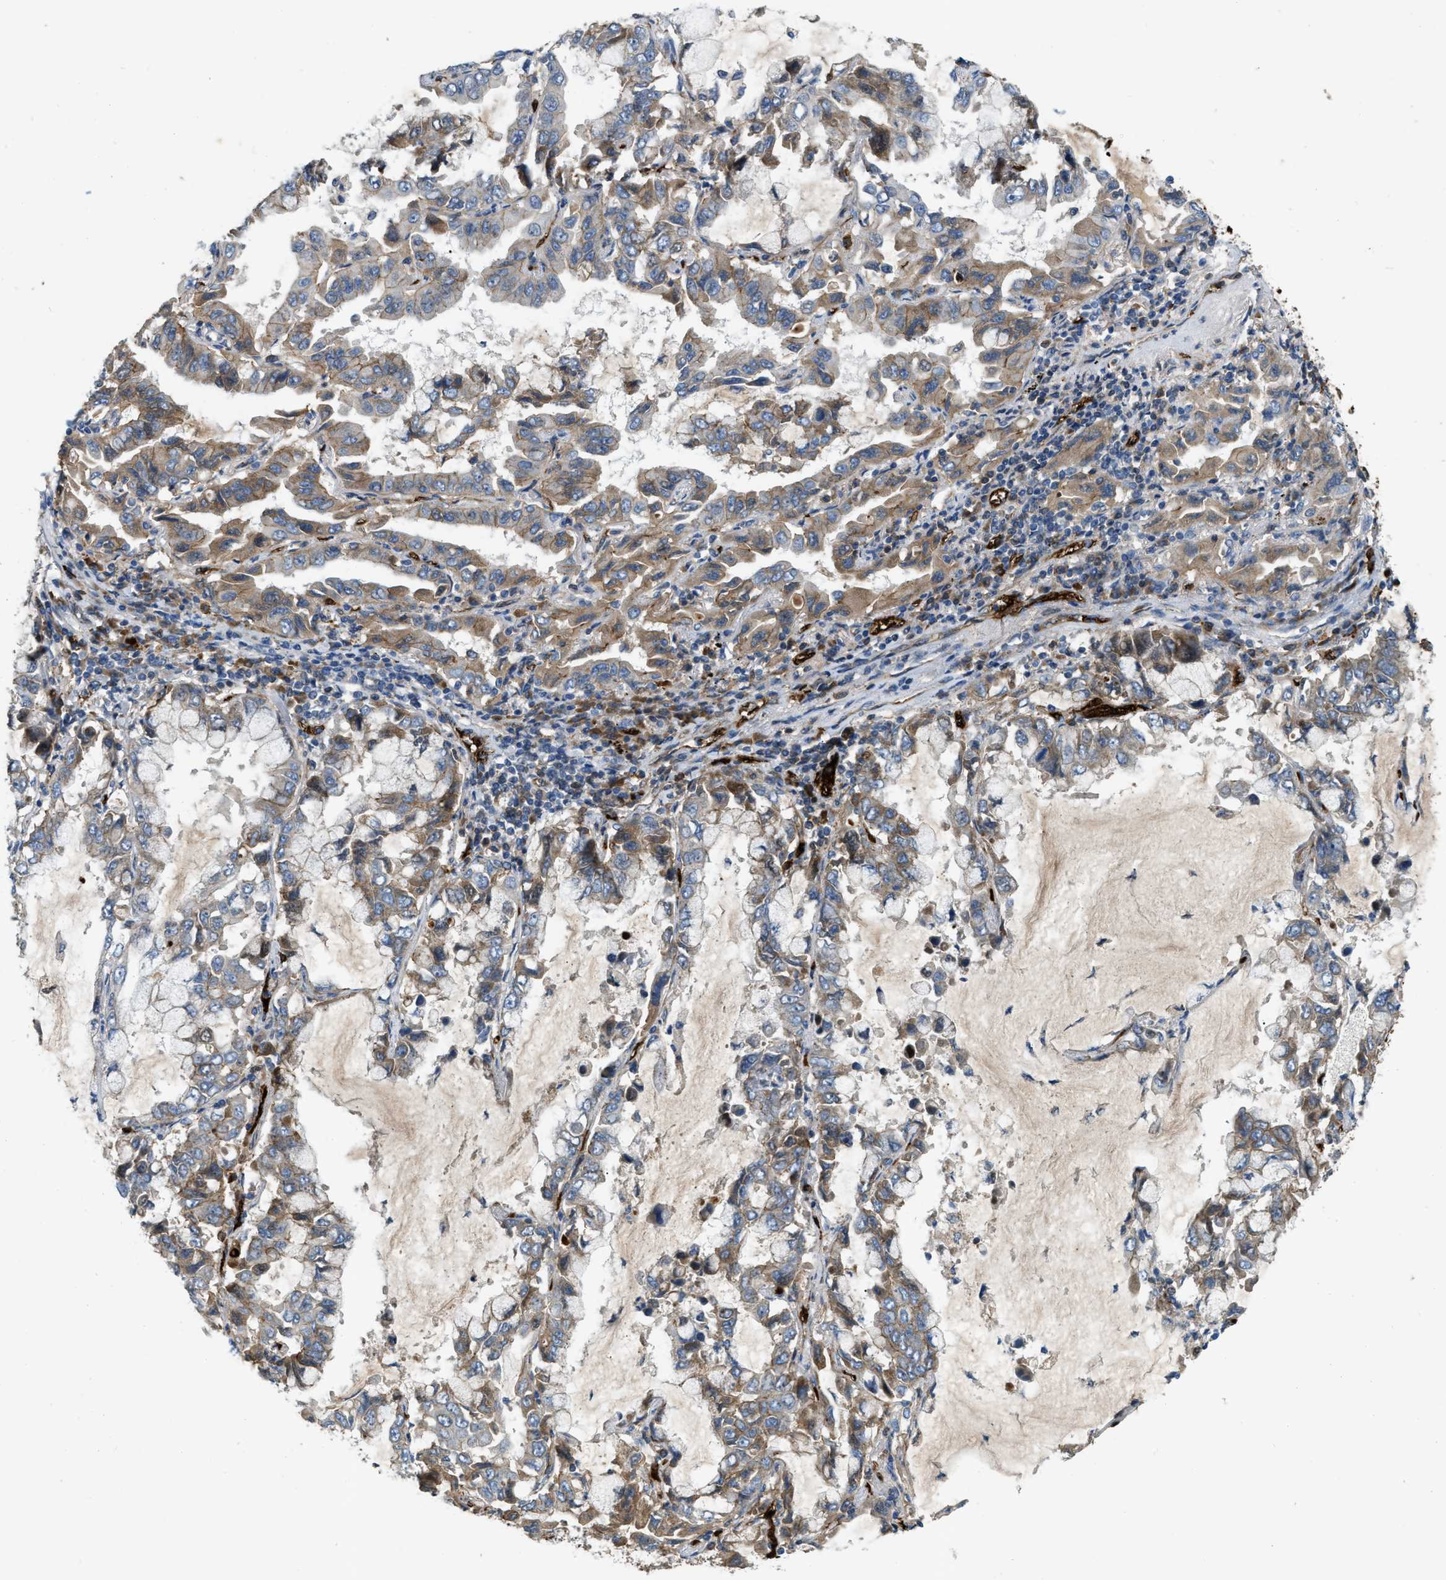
{"staining": {"intensity": "moderate", "quantity": "25%-75%", "location": "cytoplasmic/membranous"}, "tissue": "lung cancer", "cell_type": "Tumor cells", "image_type": "cancer", "snomed": [{"axis": "morphology", "description": "Adenocarcinoma, NOS"}, {"axis": "topography", "description": "Lung"}], "caption": "Human adenocarcinoma (lung) stained for a protein (brown) shows moderate cytoplasmic/membranous positive expression in approximately 25%-75% of tumor cells.", "gene": "ERC1", "patient": {"sex": "male", "age": 64}}